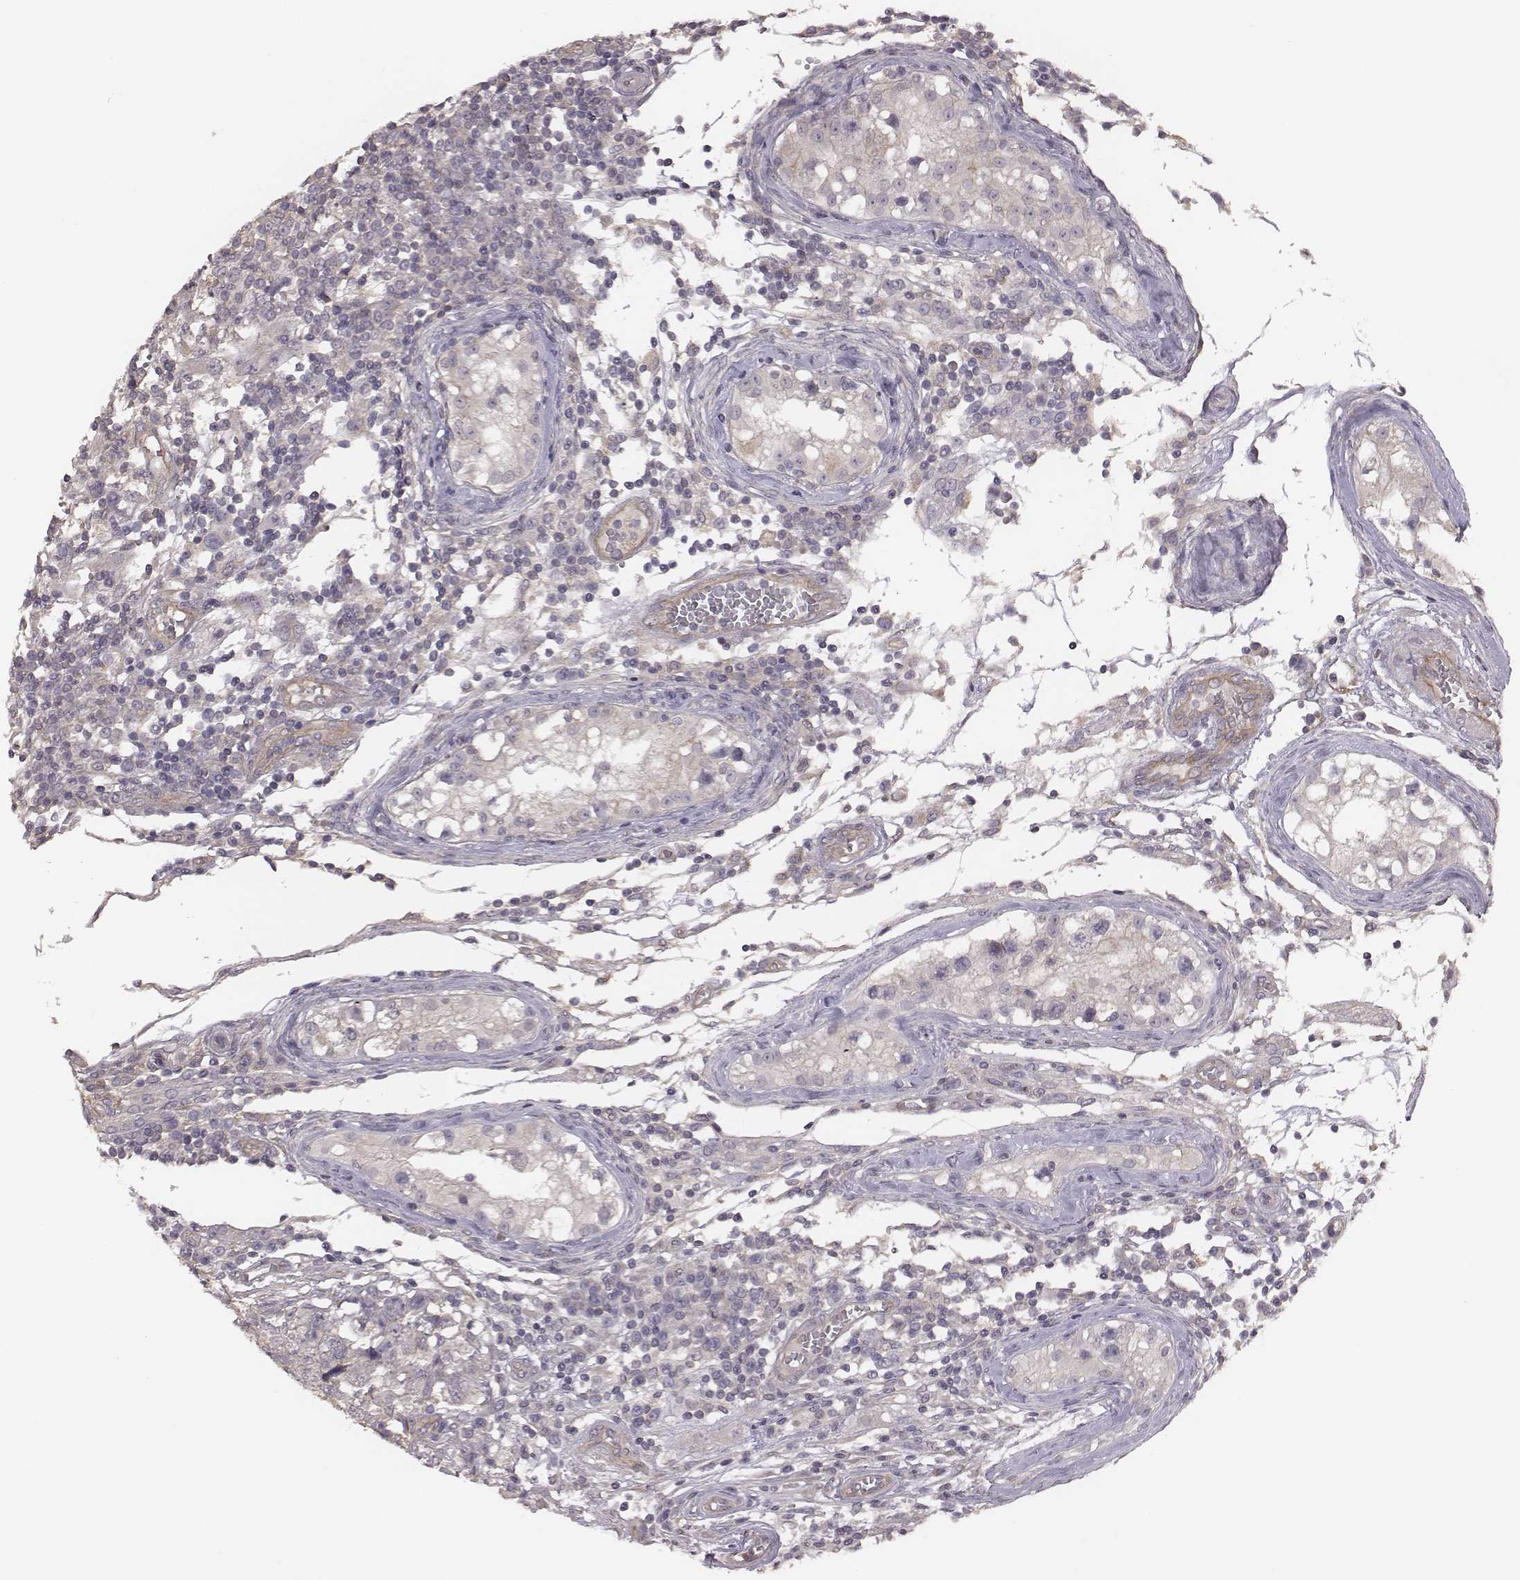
{"staining": {"intensity": "negative", "quantity": "none", "location": "none"}, "tissue": "testis cancer", "cell_type": "Tumor cells", "image_type": "cancer", "snomed": [{"axis": "morphology", "description": "Carcinoma, Embryonal, NOS"}, {"axis": "topography", "description": "Testis"}], "caption": "High magnification brightfield microscopy of embryonal carcinoma (testis) stained with DAB (brown) and counterstained with hematoxylin (blue): tumor cells show no significant positivity.", "gene": "SCARF1", "patient": {"sex": "male", "age": 23}}